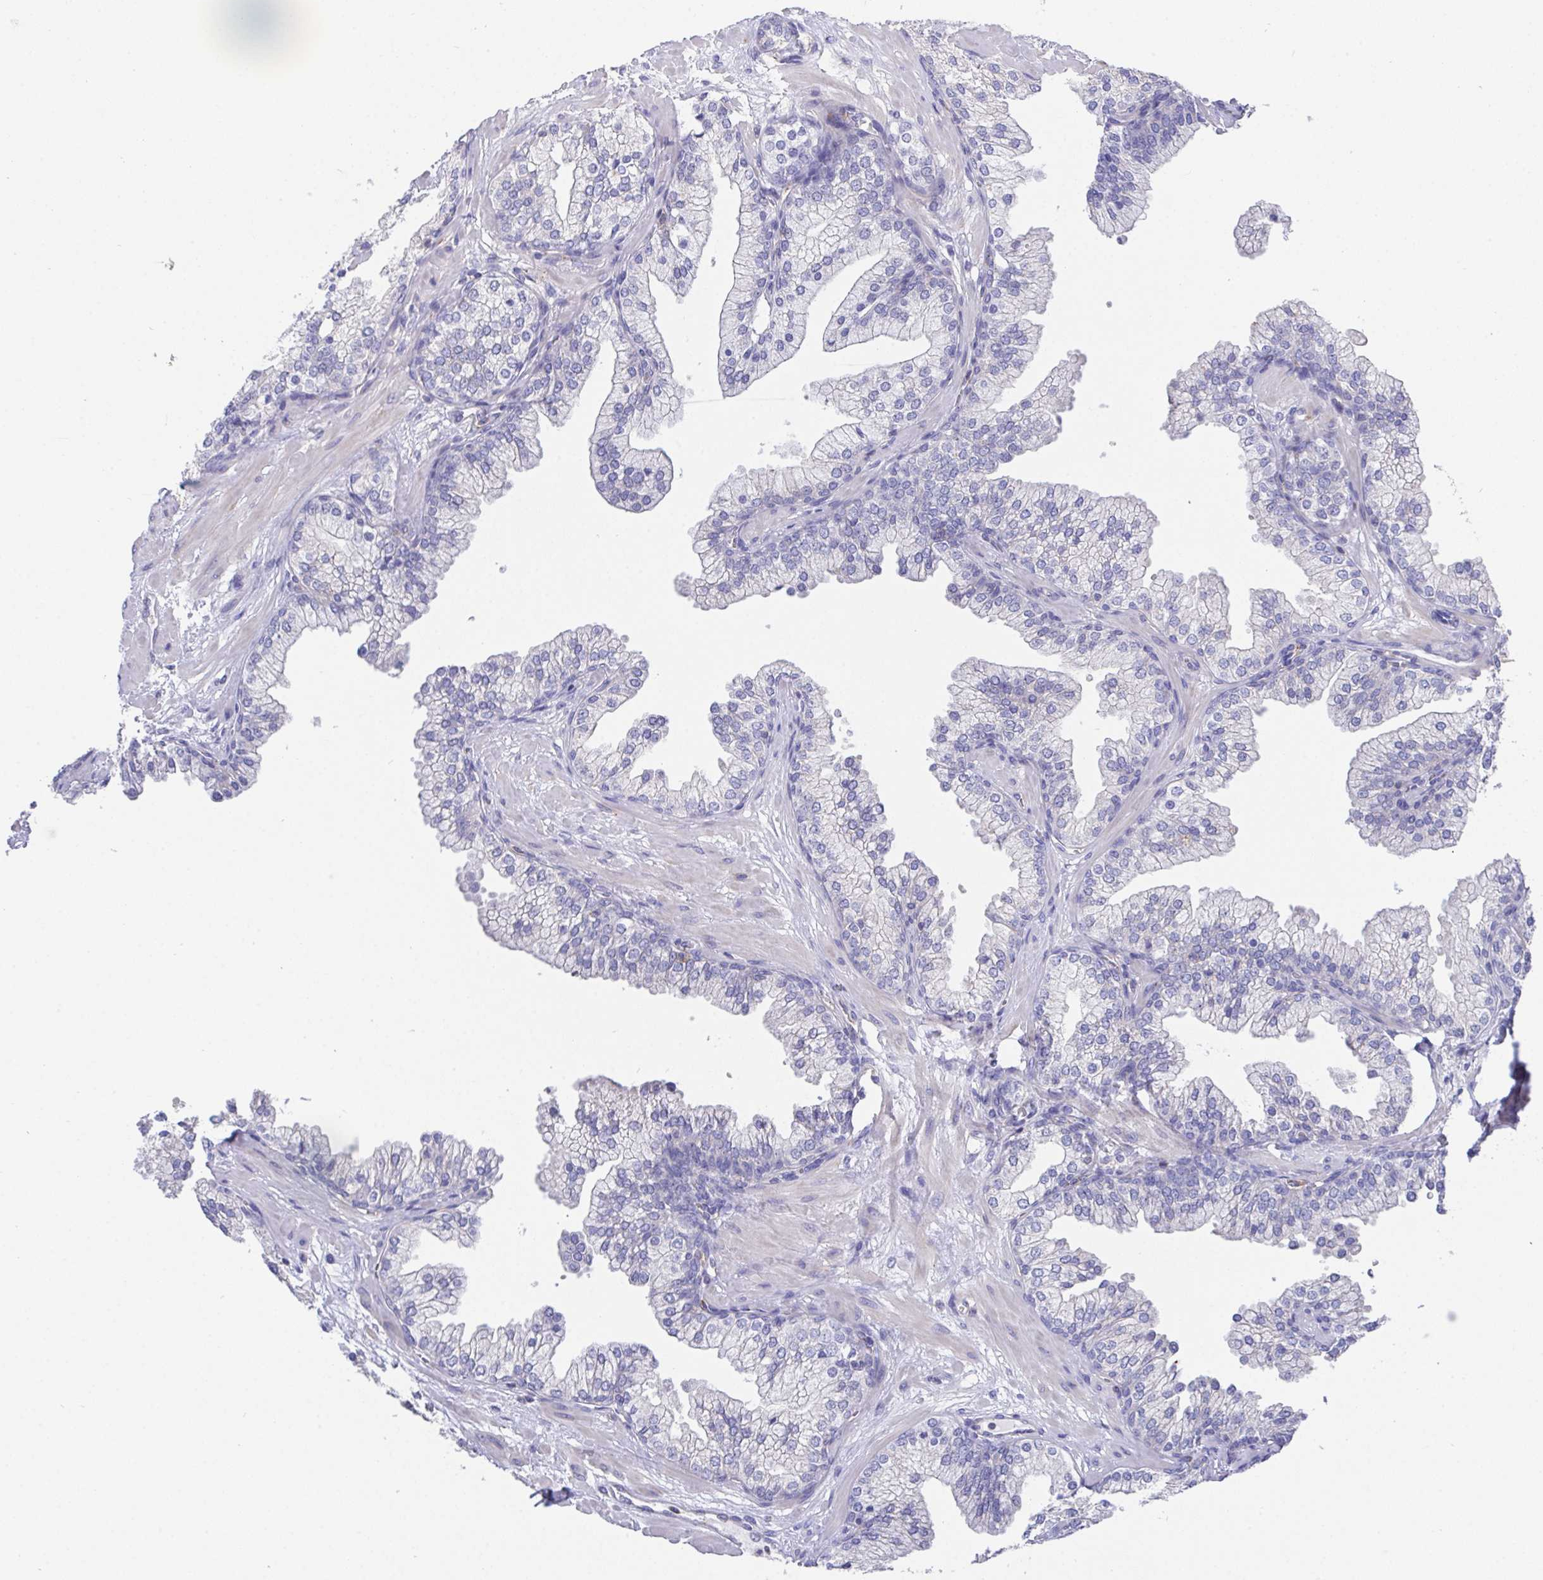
{"staining": {"intensity": "negative", "quantity": "none", "location": "none"}, "tissue": "prostate", "cell_type": "Glandular cells", "image_type": "normal", "snomed": [{"axis": "morphology", "description": "Normal tissue, NOS"}, {"axis": "topography", "description": "Prostate"}, {"axis": "topography", "description": "Peripheral nerve tissue"}], "caption": "Micrograph shows no significant protein expression in glandular cells of unremarkable prostate. (Brightfield microscopy of DAB immunohistochemistry (IHC) at high magnification).", "gene": "PRG3", "patient": {"sex": "male", "age": 61}}